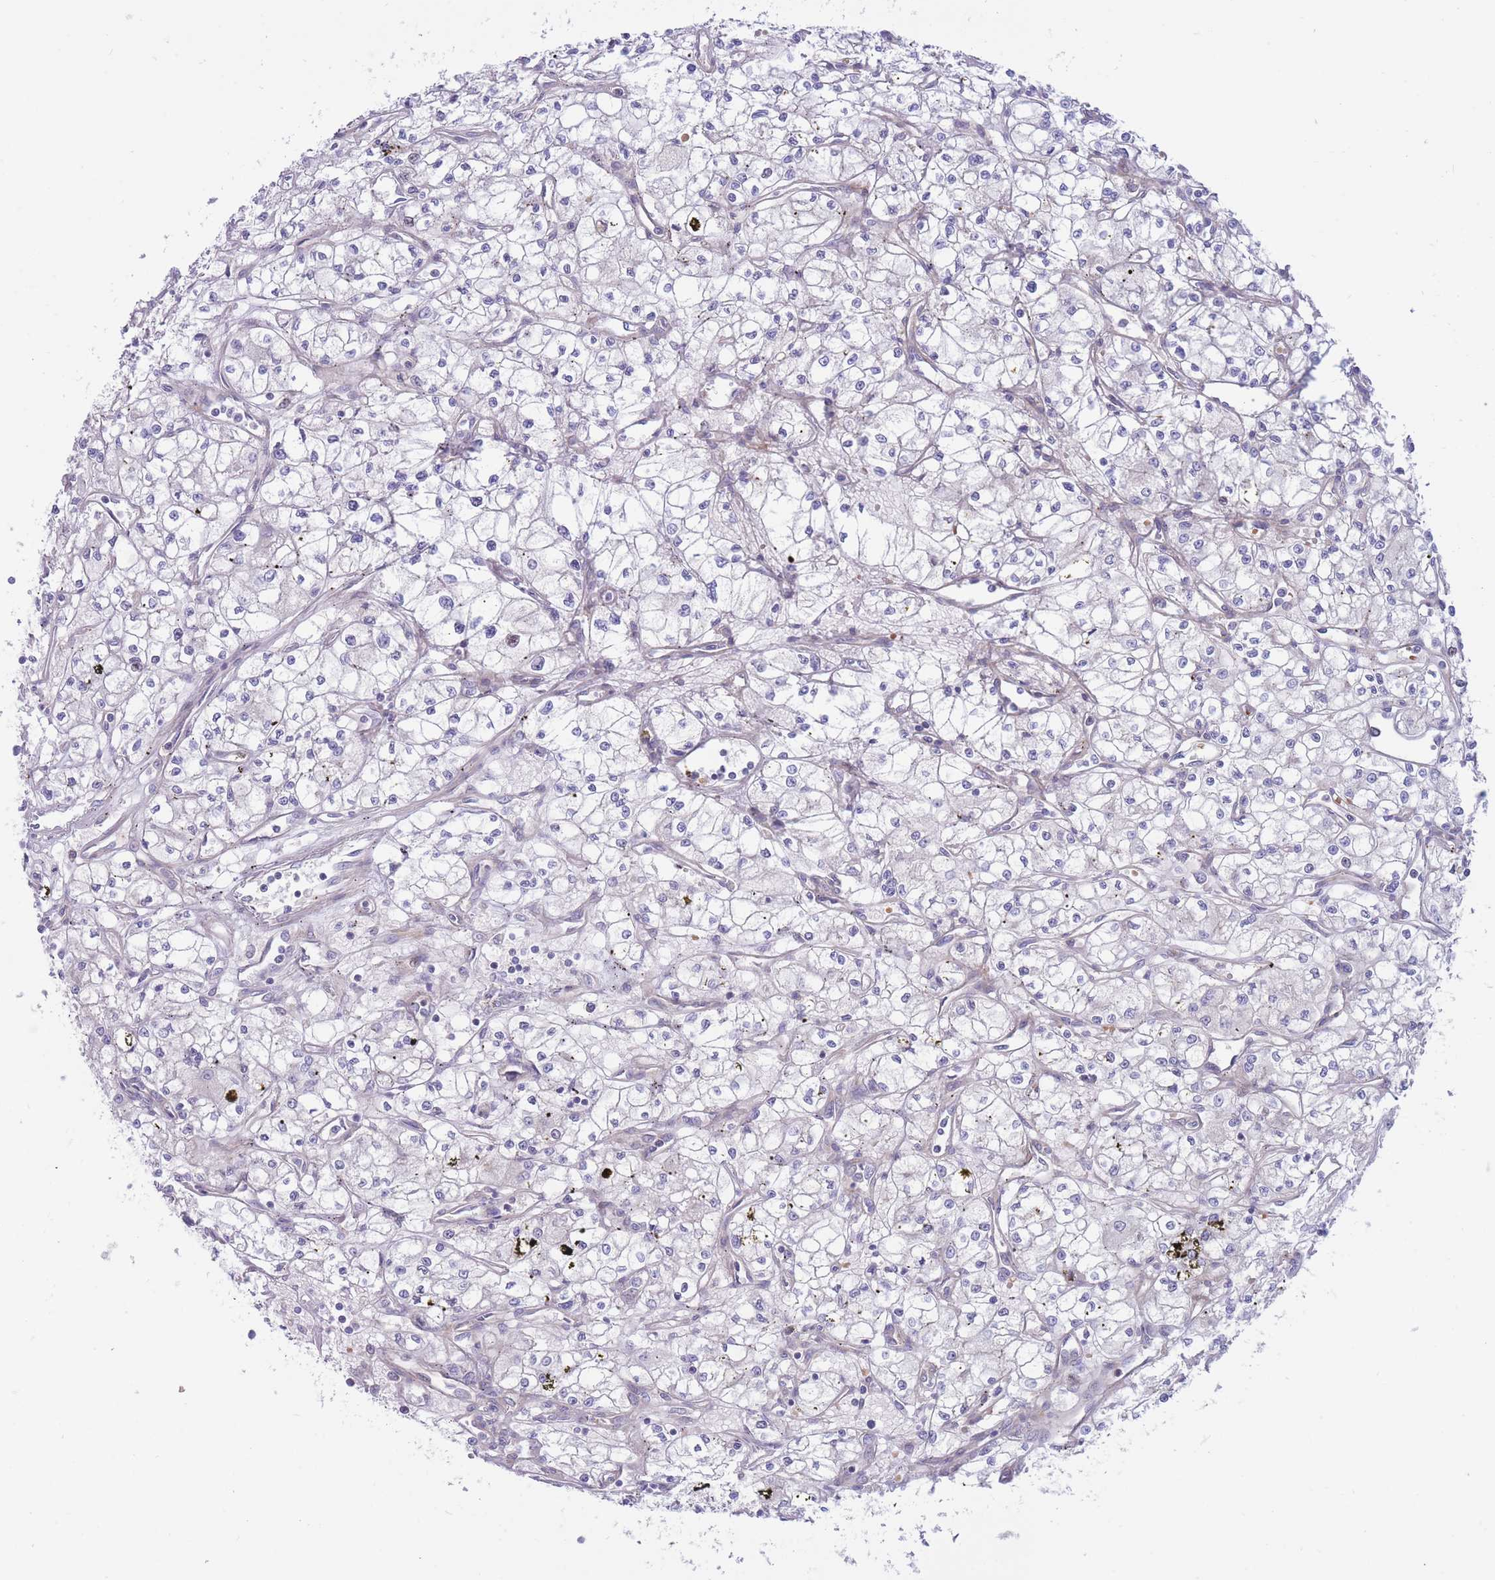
{"staining": {"intensity": "negative", "quantity": "none", "location": "none"}, "tissue": "renal cancer", "cell_type": "Tumor cells", "image_type": "cancer", "snomed": [{"axis": "morphology", "description": "Adenocarcinoma, NOS"}, {"axis": "topography", "description": "Kidney"}], "caption": "Immunohistochemical staining of human renal cancer reveals no significant staining in tumor cells.", "gene": "APOL4", "patient": {"sex": "male", "age": 59}}